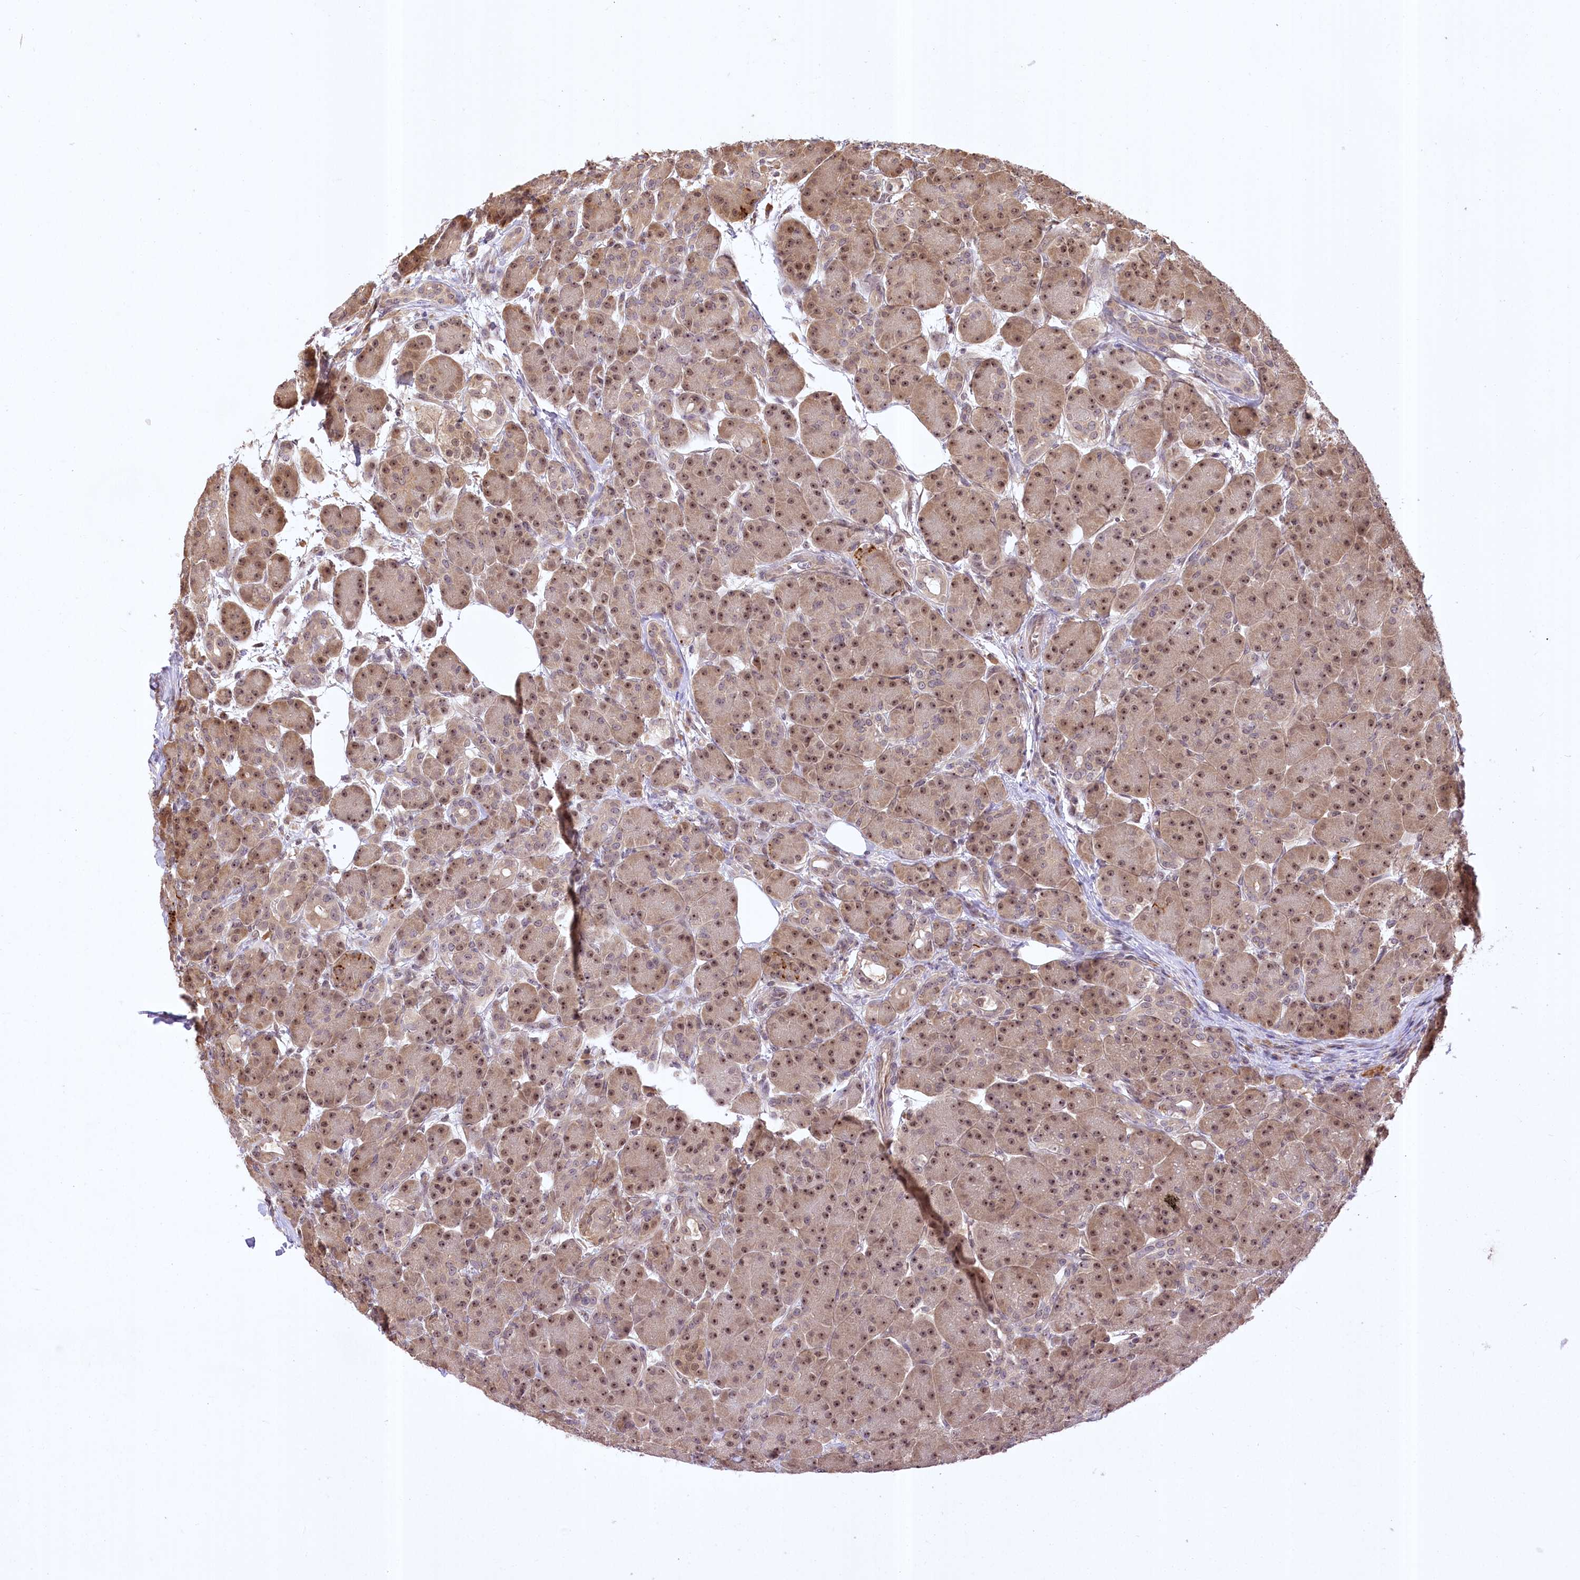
{"staining": {"intensity": "moderate", "quantity": ">75%", "location": "cytoplasmic/membranous,nuclear"}, "tissue": "pancreas", "cell_type": "Exocrine glandular cells", "image_type": "normal", "snomed": [{"axis": "morphology", "description": "Normal tissue, NOS"}, {"axis": "topography", "description": "Pancreas"}], "caption": "A medium amount of moderate cytoplasmic/membranous,nuclear staining is seen in approximately >75% of exocrine glandular cells in normal pancreas.", "gene": "SERGEF", "patient": {"sex": "male", "age": 63}}